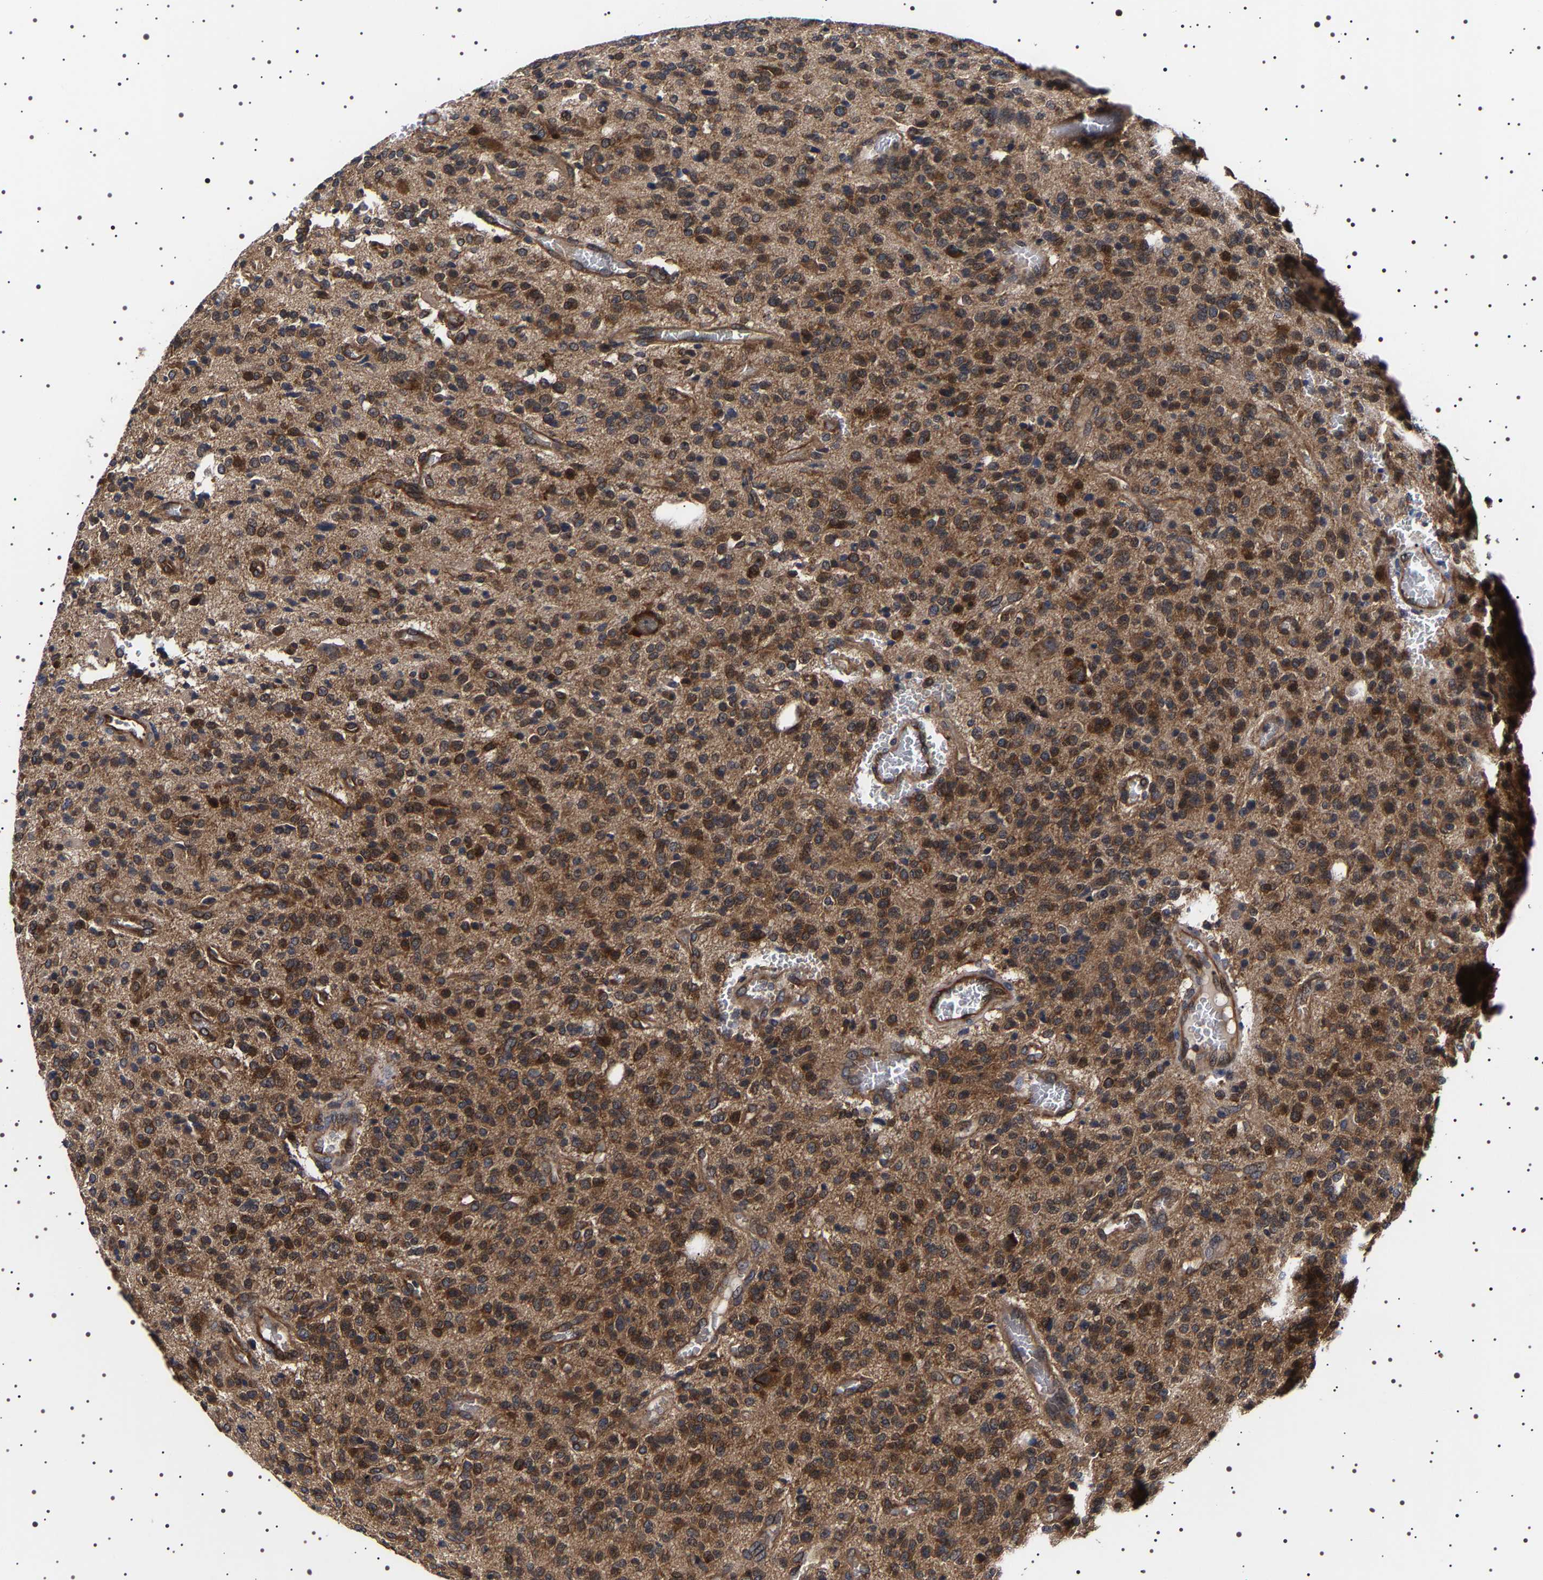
{"staining": {"intensity": "strong", "quantity": ">75%", "location": "cytoplasmic/membranous"}, "tissue": "glioma", "cell_type": "Tumor cells", "image_type": "cancer", "snomed": [{"axis": "morphology", "description": "Glioma, malignant, High grade"}, {"axis": "topography", "description": "Brain"}], "caption": "Strong cytoplasmic/membranous positivity is seen in approximately >75% of tumor cells in malignant glioma (high-grade). (Brightfield microscopy of DAB IHC at high magnification).", "gene": "DARS1", "patient": {"sex": "male", "age": 34}}